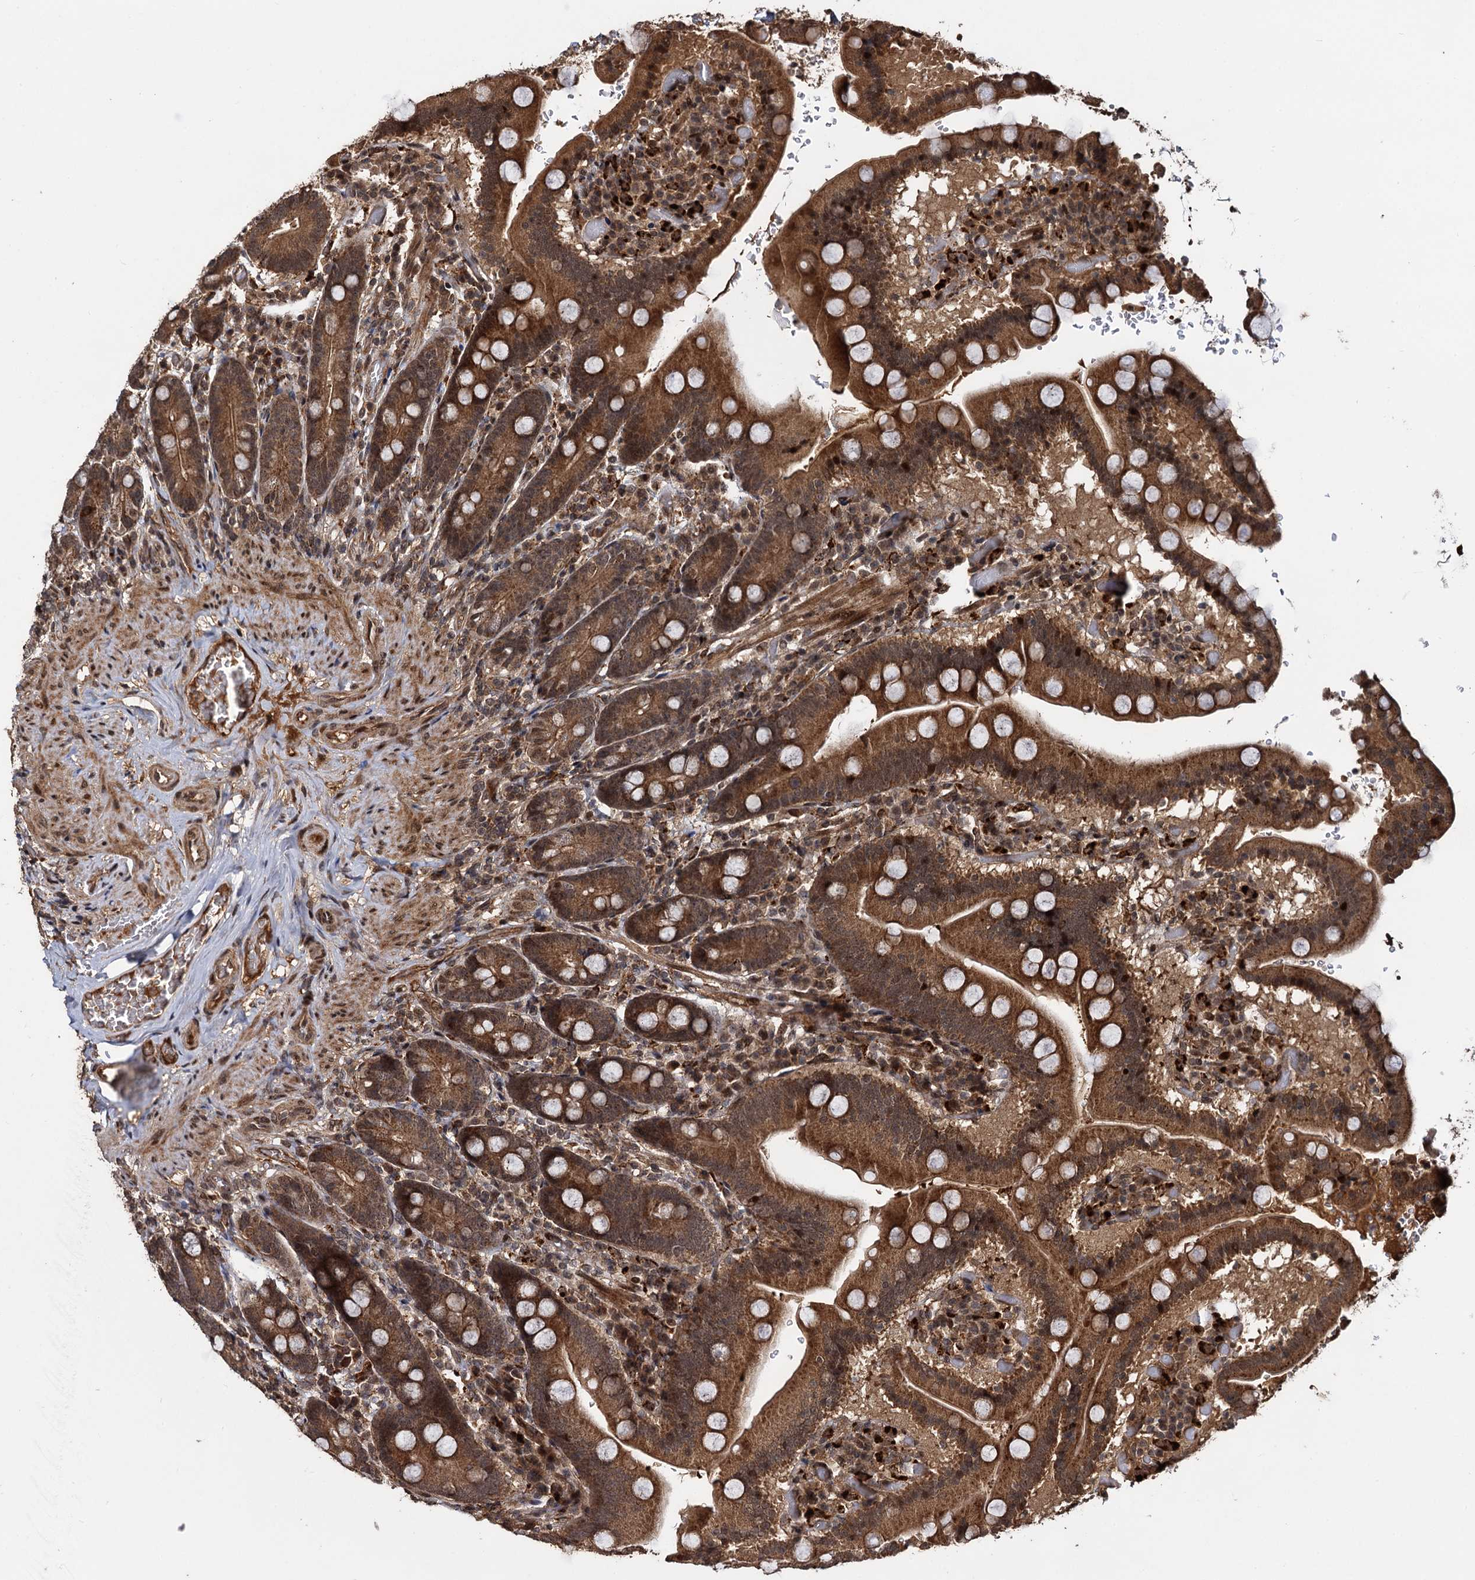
{"staining": {"intensity": "strong", "quantity": ">75%", "location": "cytoplasmic/membranous,nuclear"}, "tissue": "duodenum", "cell_type": "Glandular cells", "image_type": "normal", "snomed": [{"axis": "morphology", "description": "Normal tissue, NOS"}, {"axis": "topography", "description": "Duodenum"}], "caption": "Brown immunohistochemical staining in normal human duodenum demonstrates strong cytoplasmic/membranous,nuclear staining in about >75% of glandular cells.", "gene": "CEP192", "patient": {"sex": "female", "age": 62}}